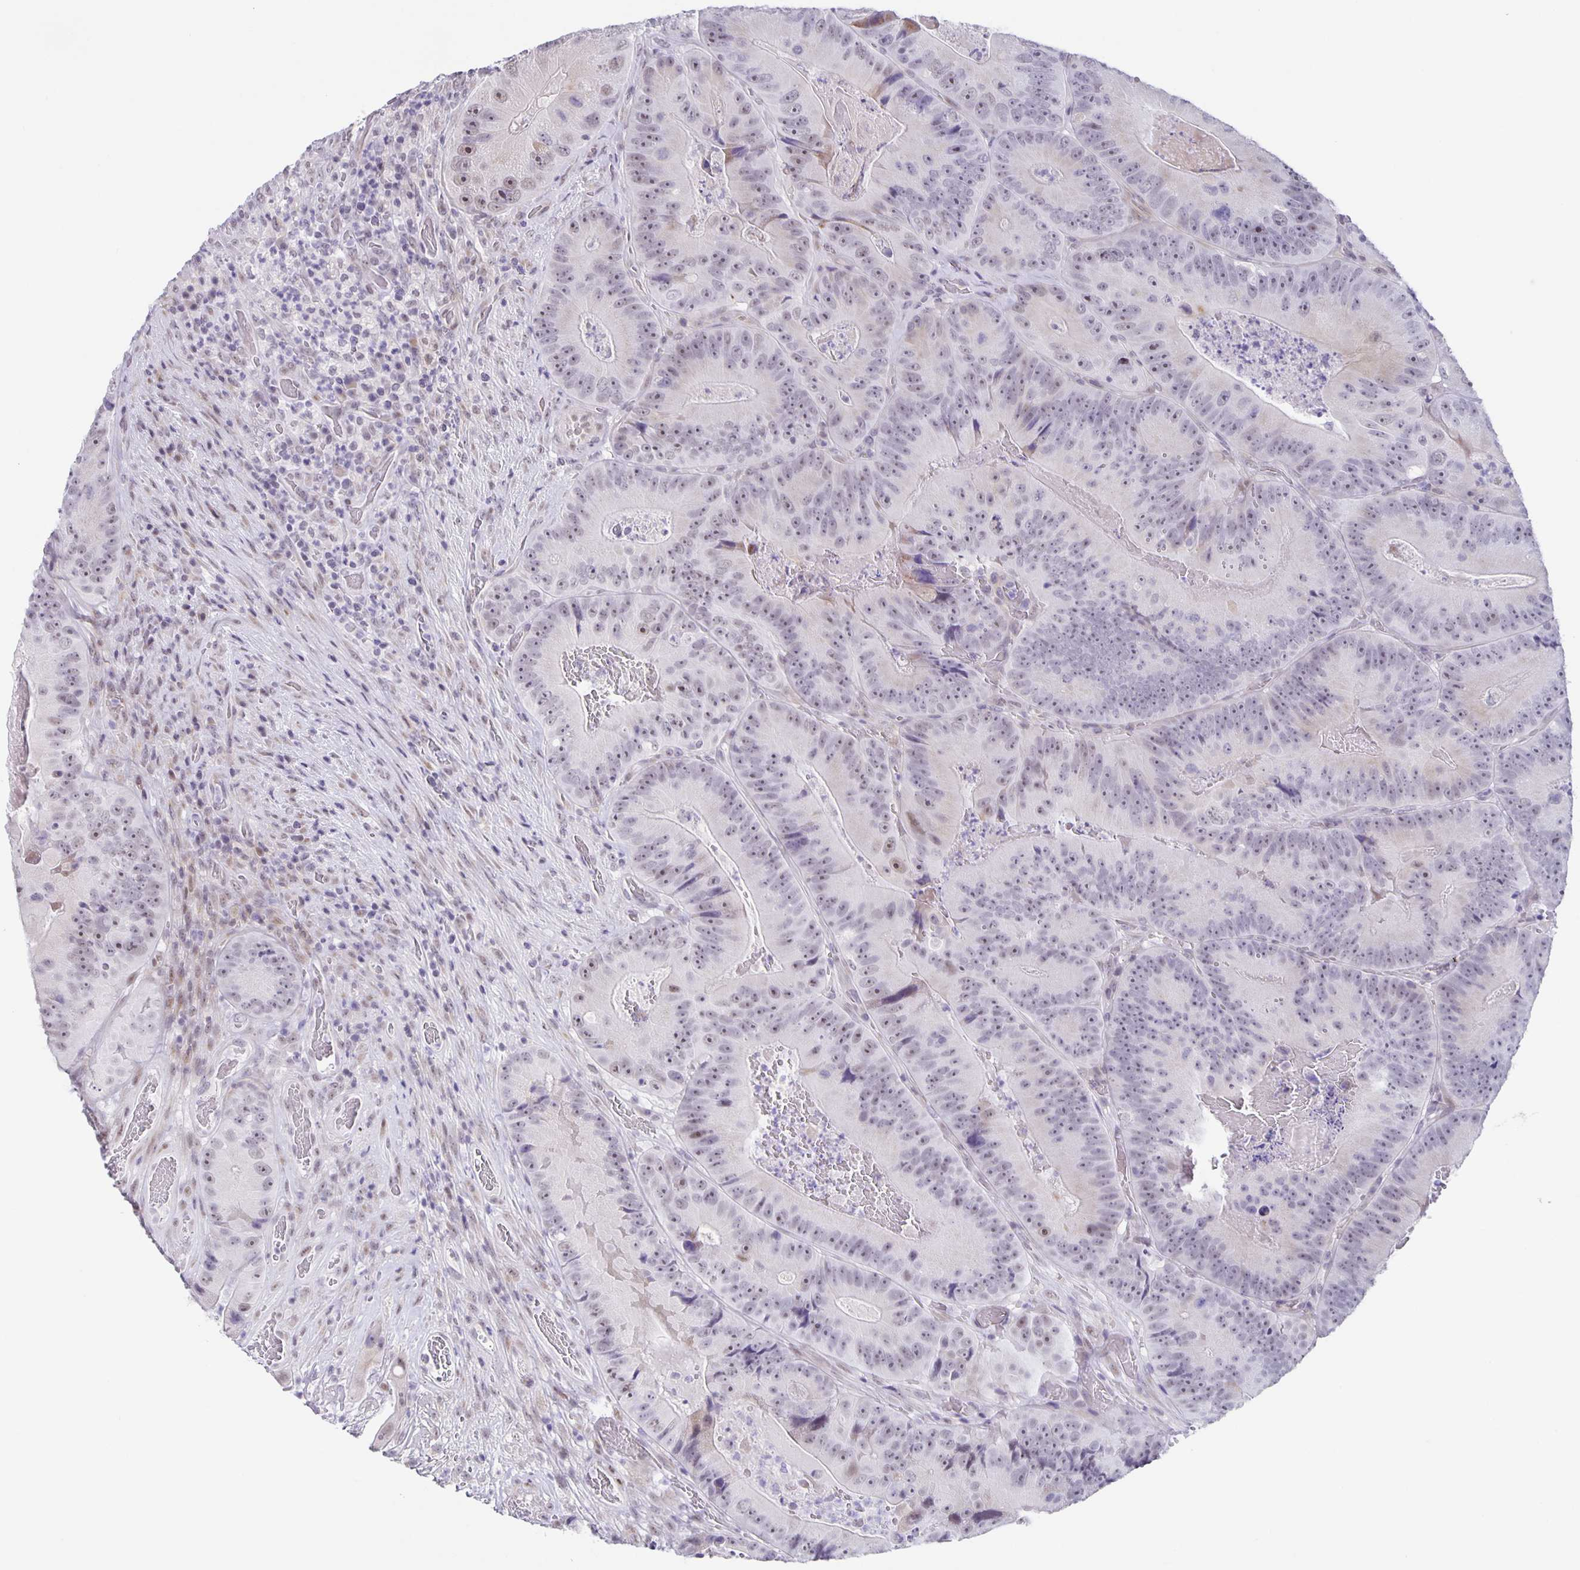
{"staining": {"intensity": "weak", "quantity": "<25%", "location": "nuclear"}, "tissue": "colorectal cancer", "cell_type": "Tumor cells", "image_type": "cancer", "snomed": [{"axis": "morphology", "description": "Adenocarcinoma, NOS"}, {"axis": "topography", "description": "Colon"}], "caption": "This is an immunohistochemistry (IHC) image of human colorectal cancer. There is no positivity in tumor cells.", "gene": "PHRF1", "patient": {"sex": "female", "age": 86}}